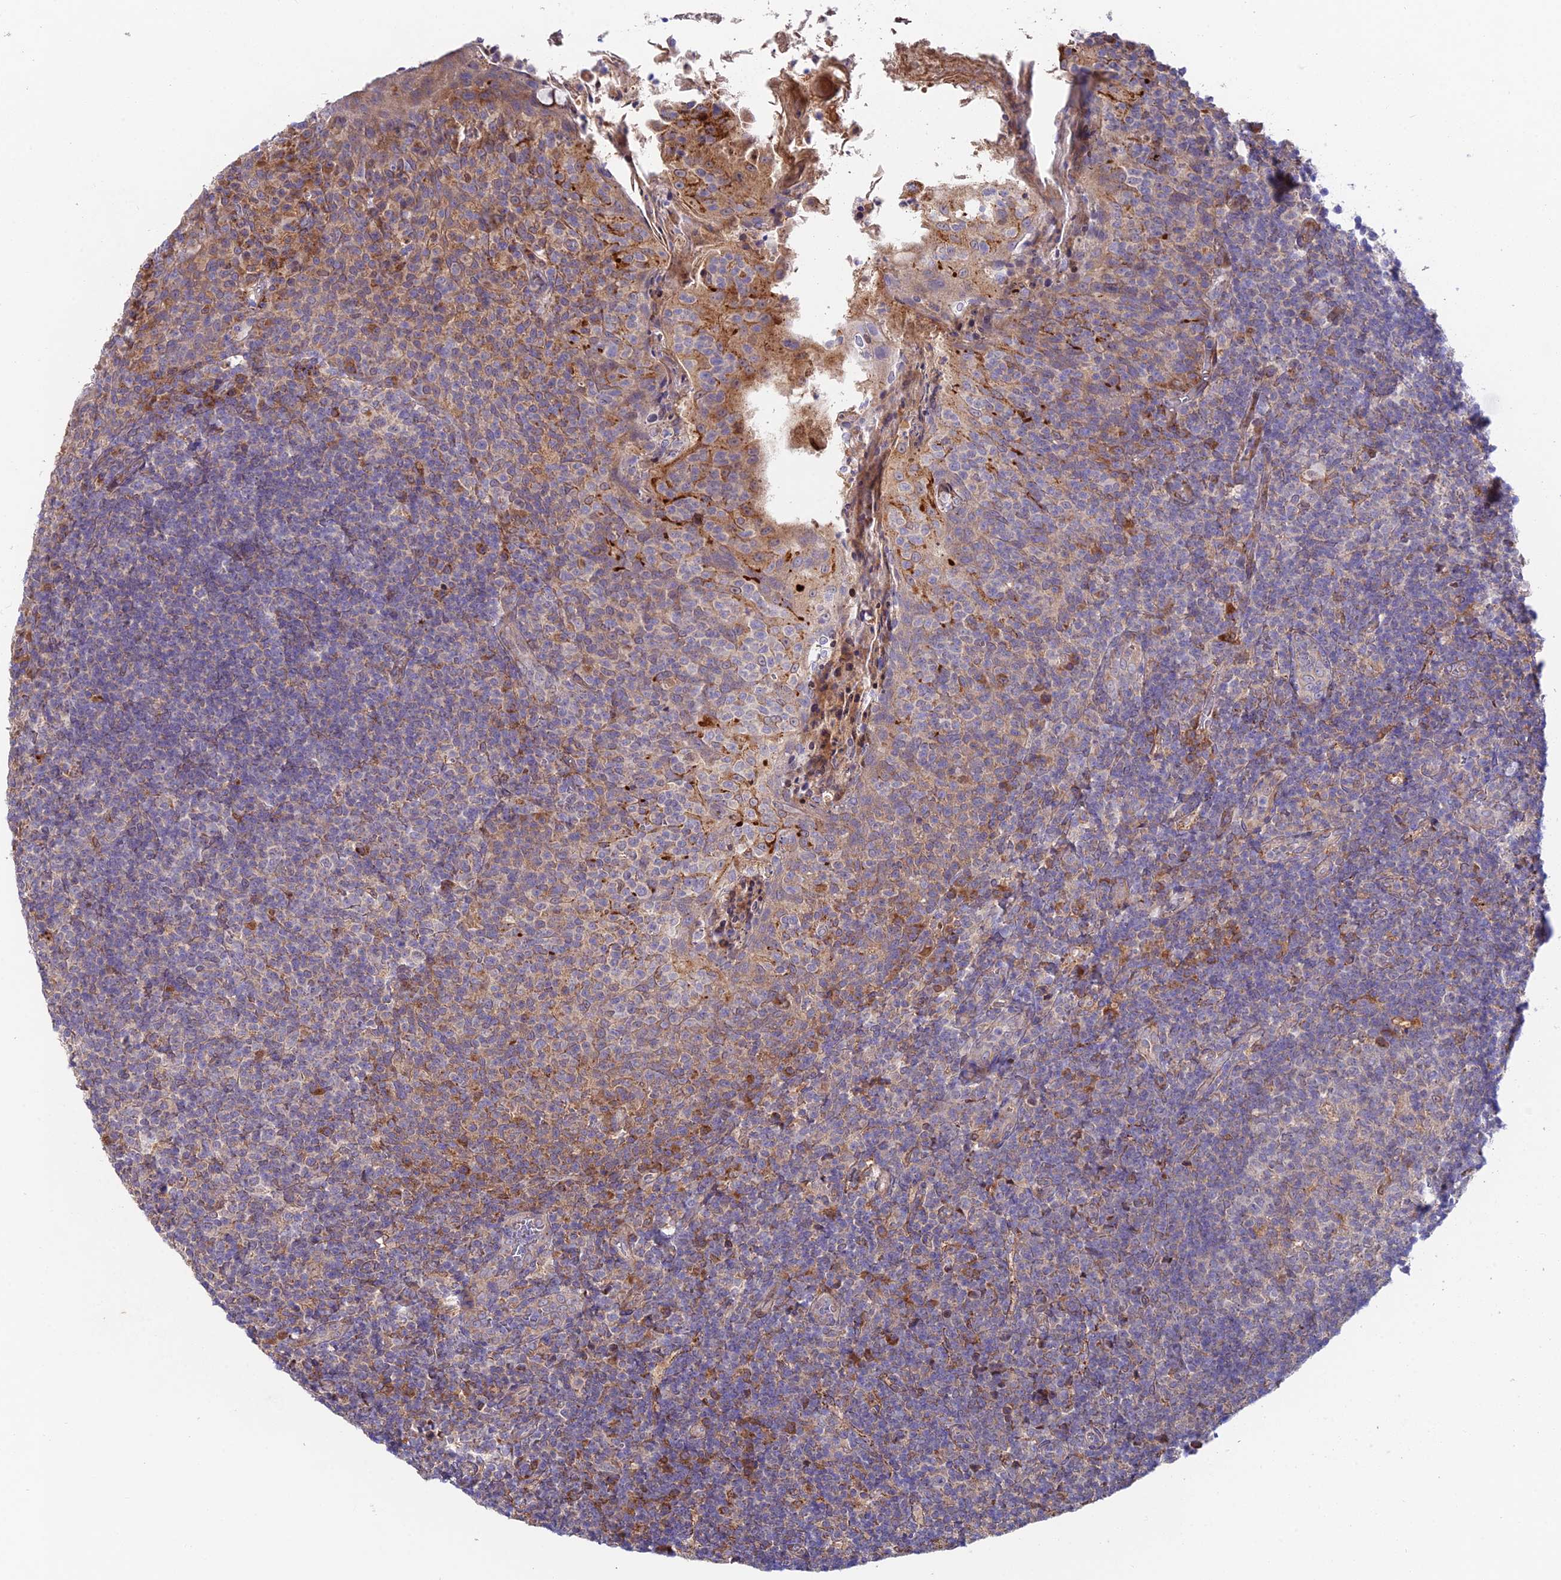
{"staining": {"intensity": "moderate", "quantity": "<25%", "location": "cytoplasmic/membranous"}, "tissue": "tonsil", "cell_type": "Germinal center cells", "image_type": "normal", "snomed": [{"axis": "morphology", "description": "Normal tissue, NOS"}, {"axis": "topography", "description": "Tonsil"}], "caption": "Immunohistochemical staining of normal tonsil displays <25% levels of moderate cytoplasmic/membranous protein positivity in about <25% of germinal center cells.", "gene": "FUOM", "patient": {"sex": "female", "age": 10}}